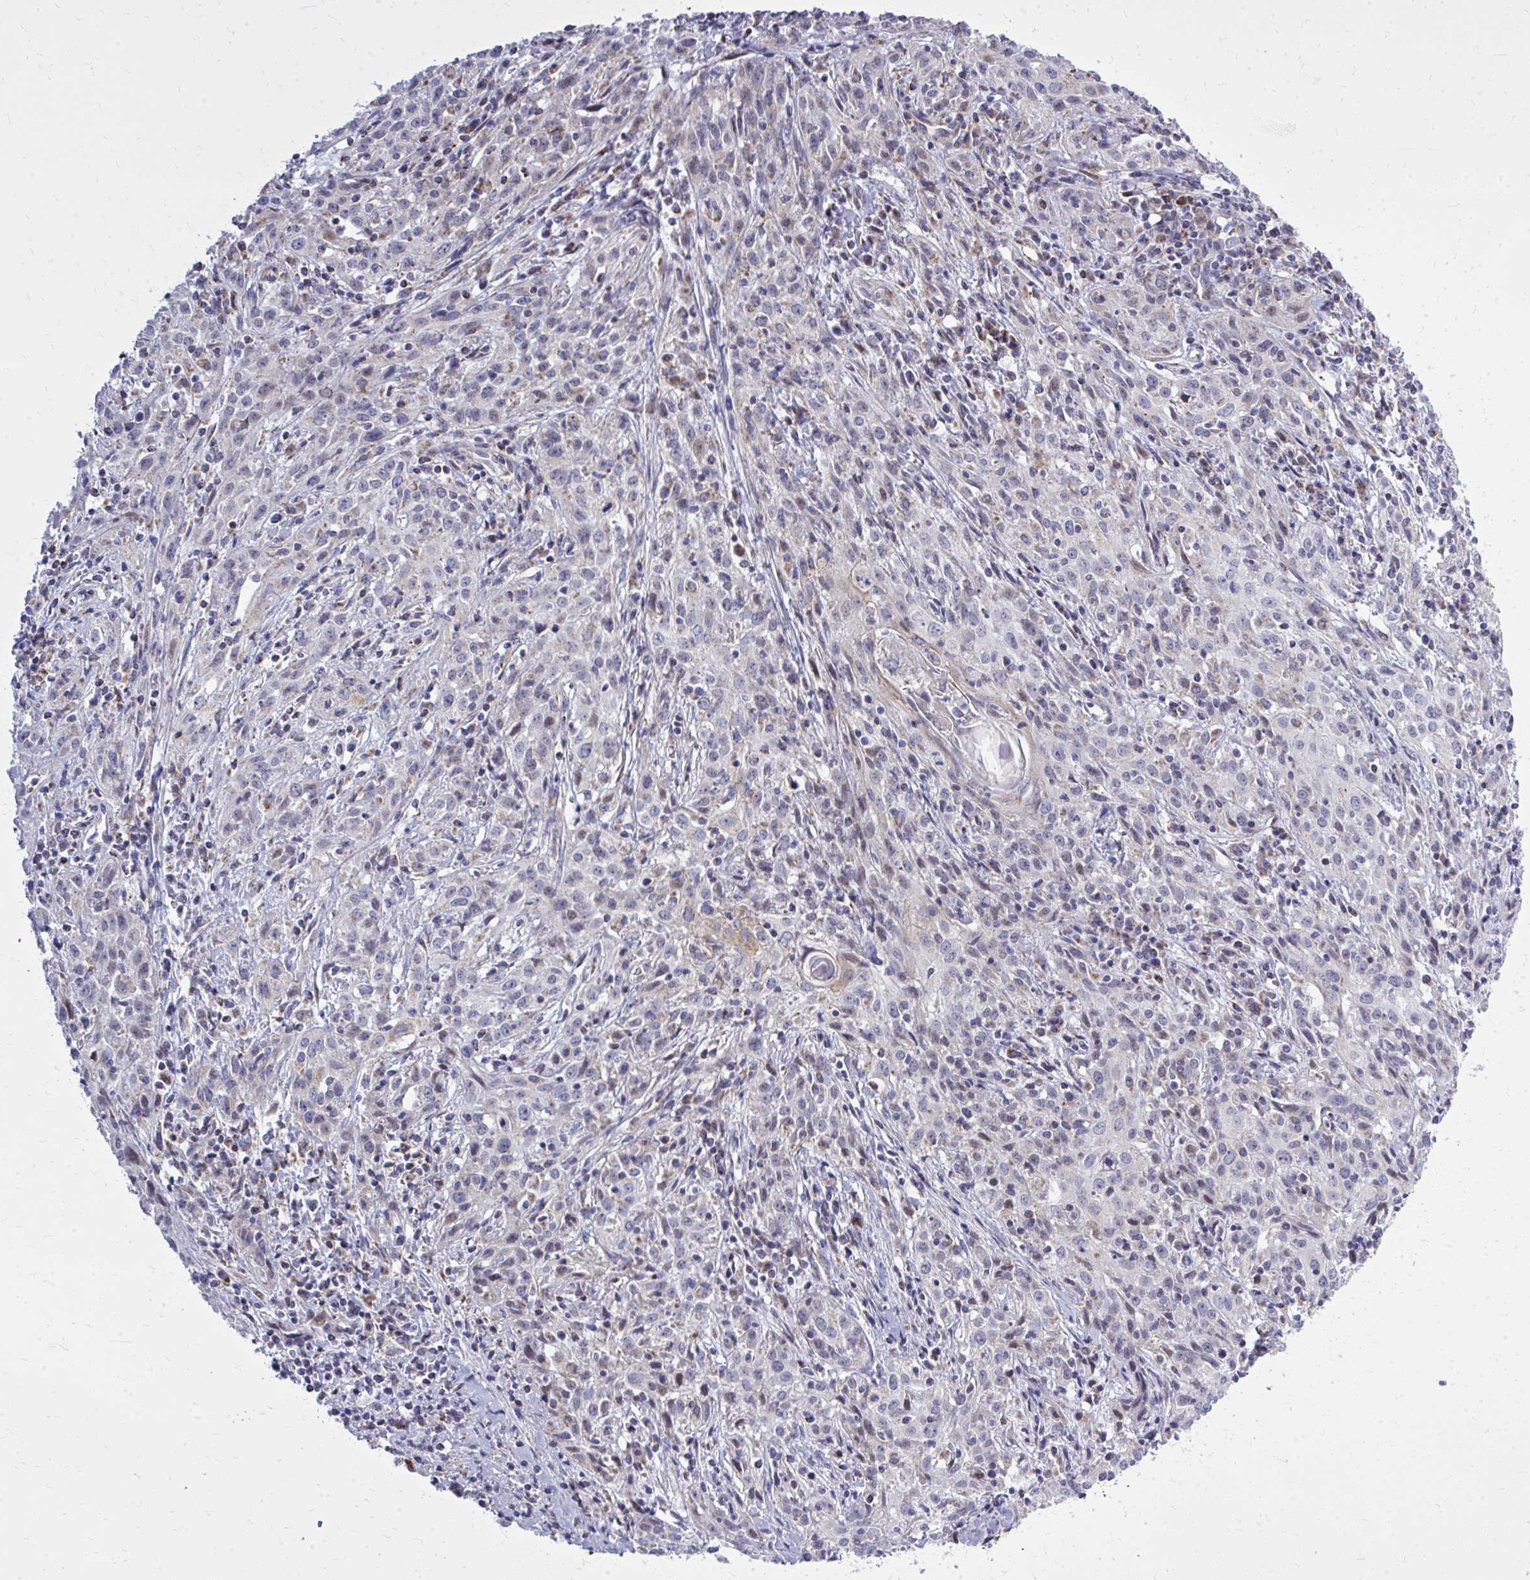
{"staining": {"intensity": "weak", "quantity": "<25%", "location": "cytoplasmic/membranous"}, "tissue": "cervical cancer", "cell_type": "Tumor cells", "image_type": "cancer", "snomed": [{"axis": "morphology", "description": "Squamous cell carcinoma, NOS"}, {"axis": "topography", "description": "Cervix"}], "caption": "Image shows no protein staining in tumor cells of cervical cancer tissue.", "gene": "ZNF362", "patient": {"sex": "female", "age": 57}}